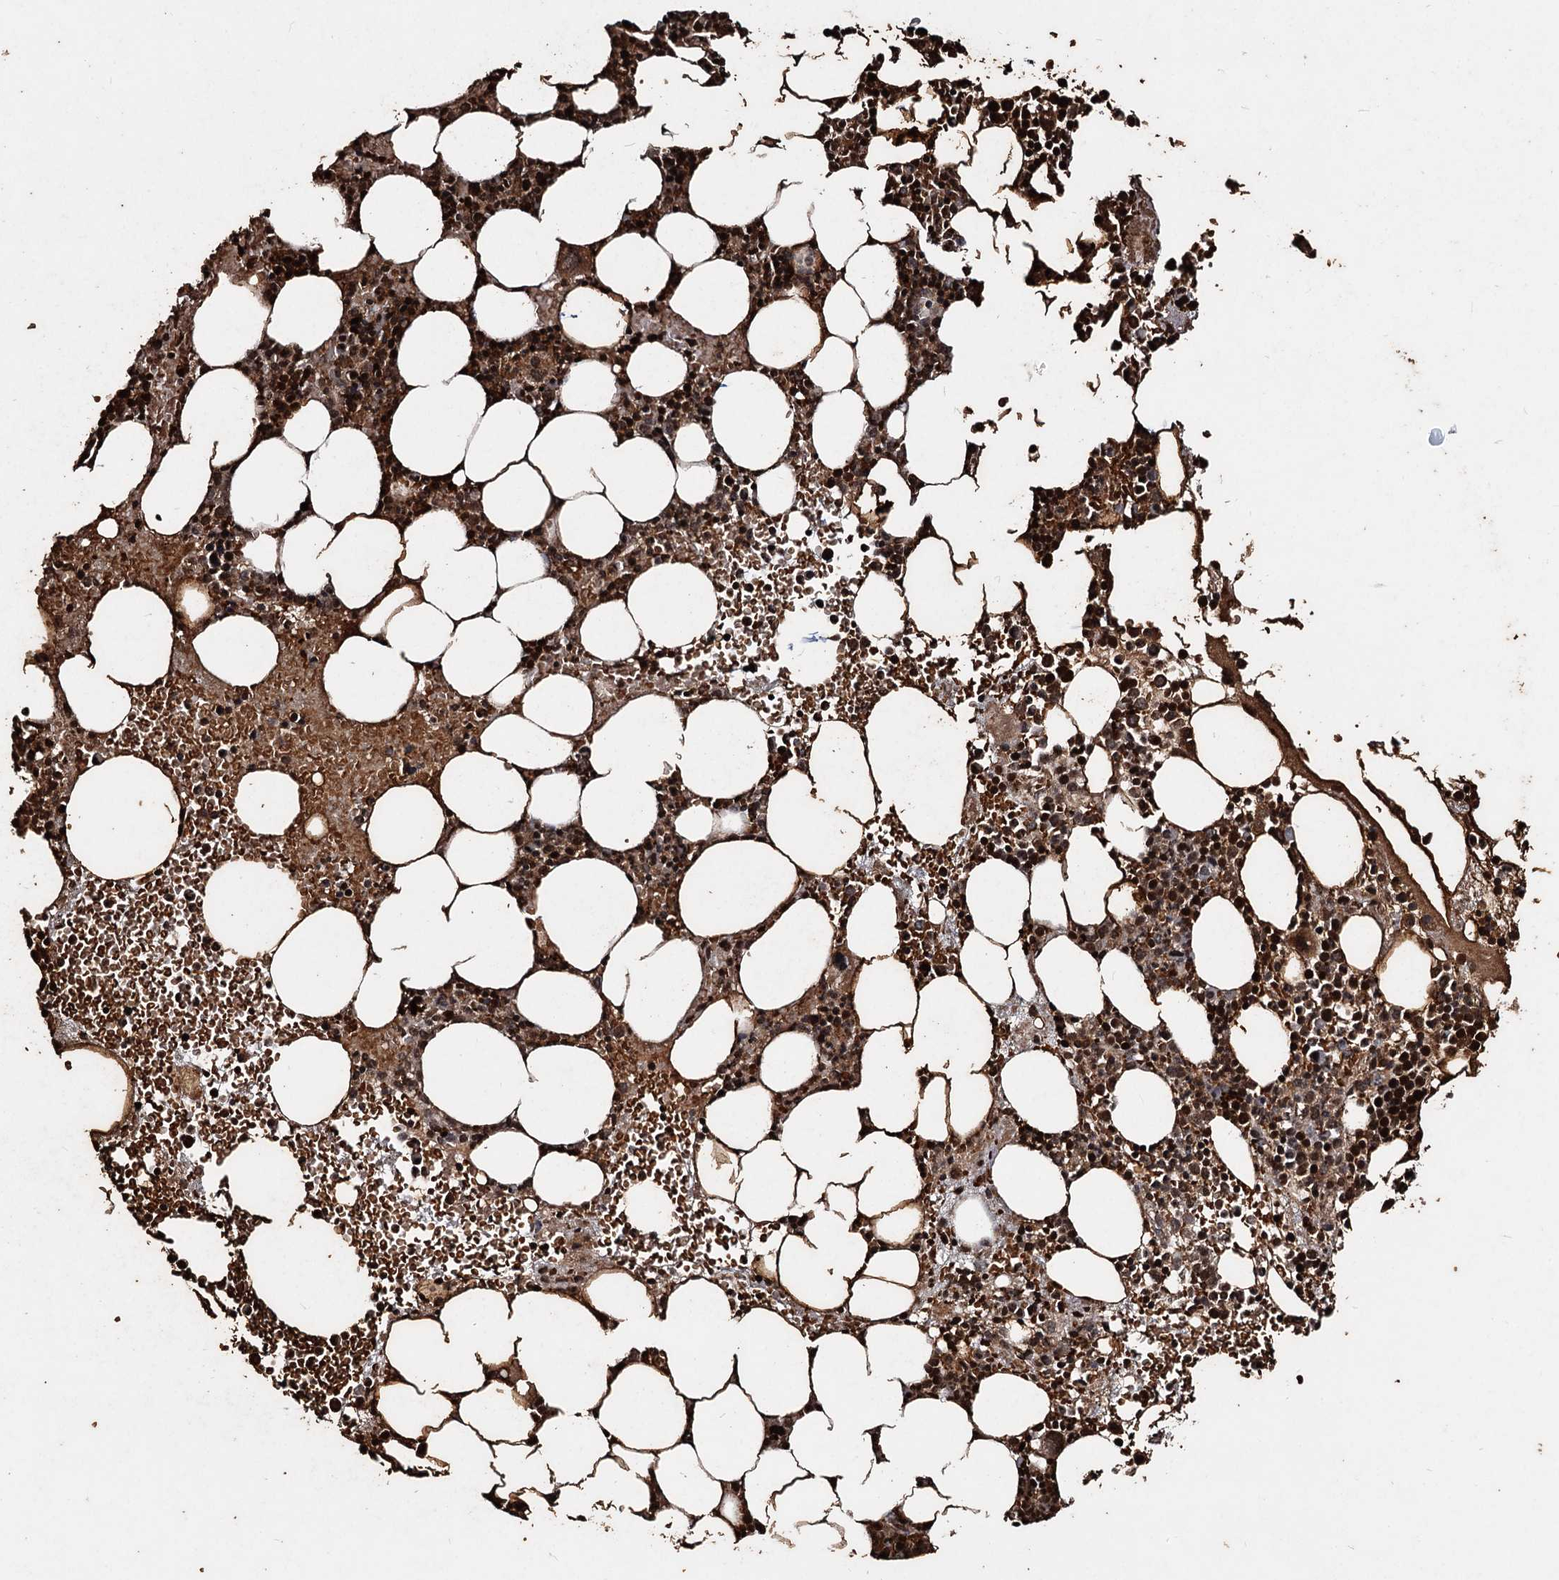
{"staining": {"intensity": "strong", "quantity": ">75%", "location": "cytoplasmic/membranous"}, "tissue": "bone marrow", "cell_type": "Hematopoietic cells", "image_type": "normal", "snomed": [{"axis": "morphology", "description": "Normal tissue, NOS"}, {"axis": "topography", "description": "Bone marrow"}], "caption": "A high amount of strong cytoplasmic/membranous staining is present in approximately >75% of hematopoietic cells in normal bone marrow. Nuclei are stained in blue.", "gene": "NOTCH2NLA", "patient": {"sex": "female", "age": 76}}